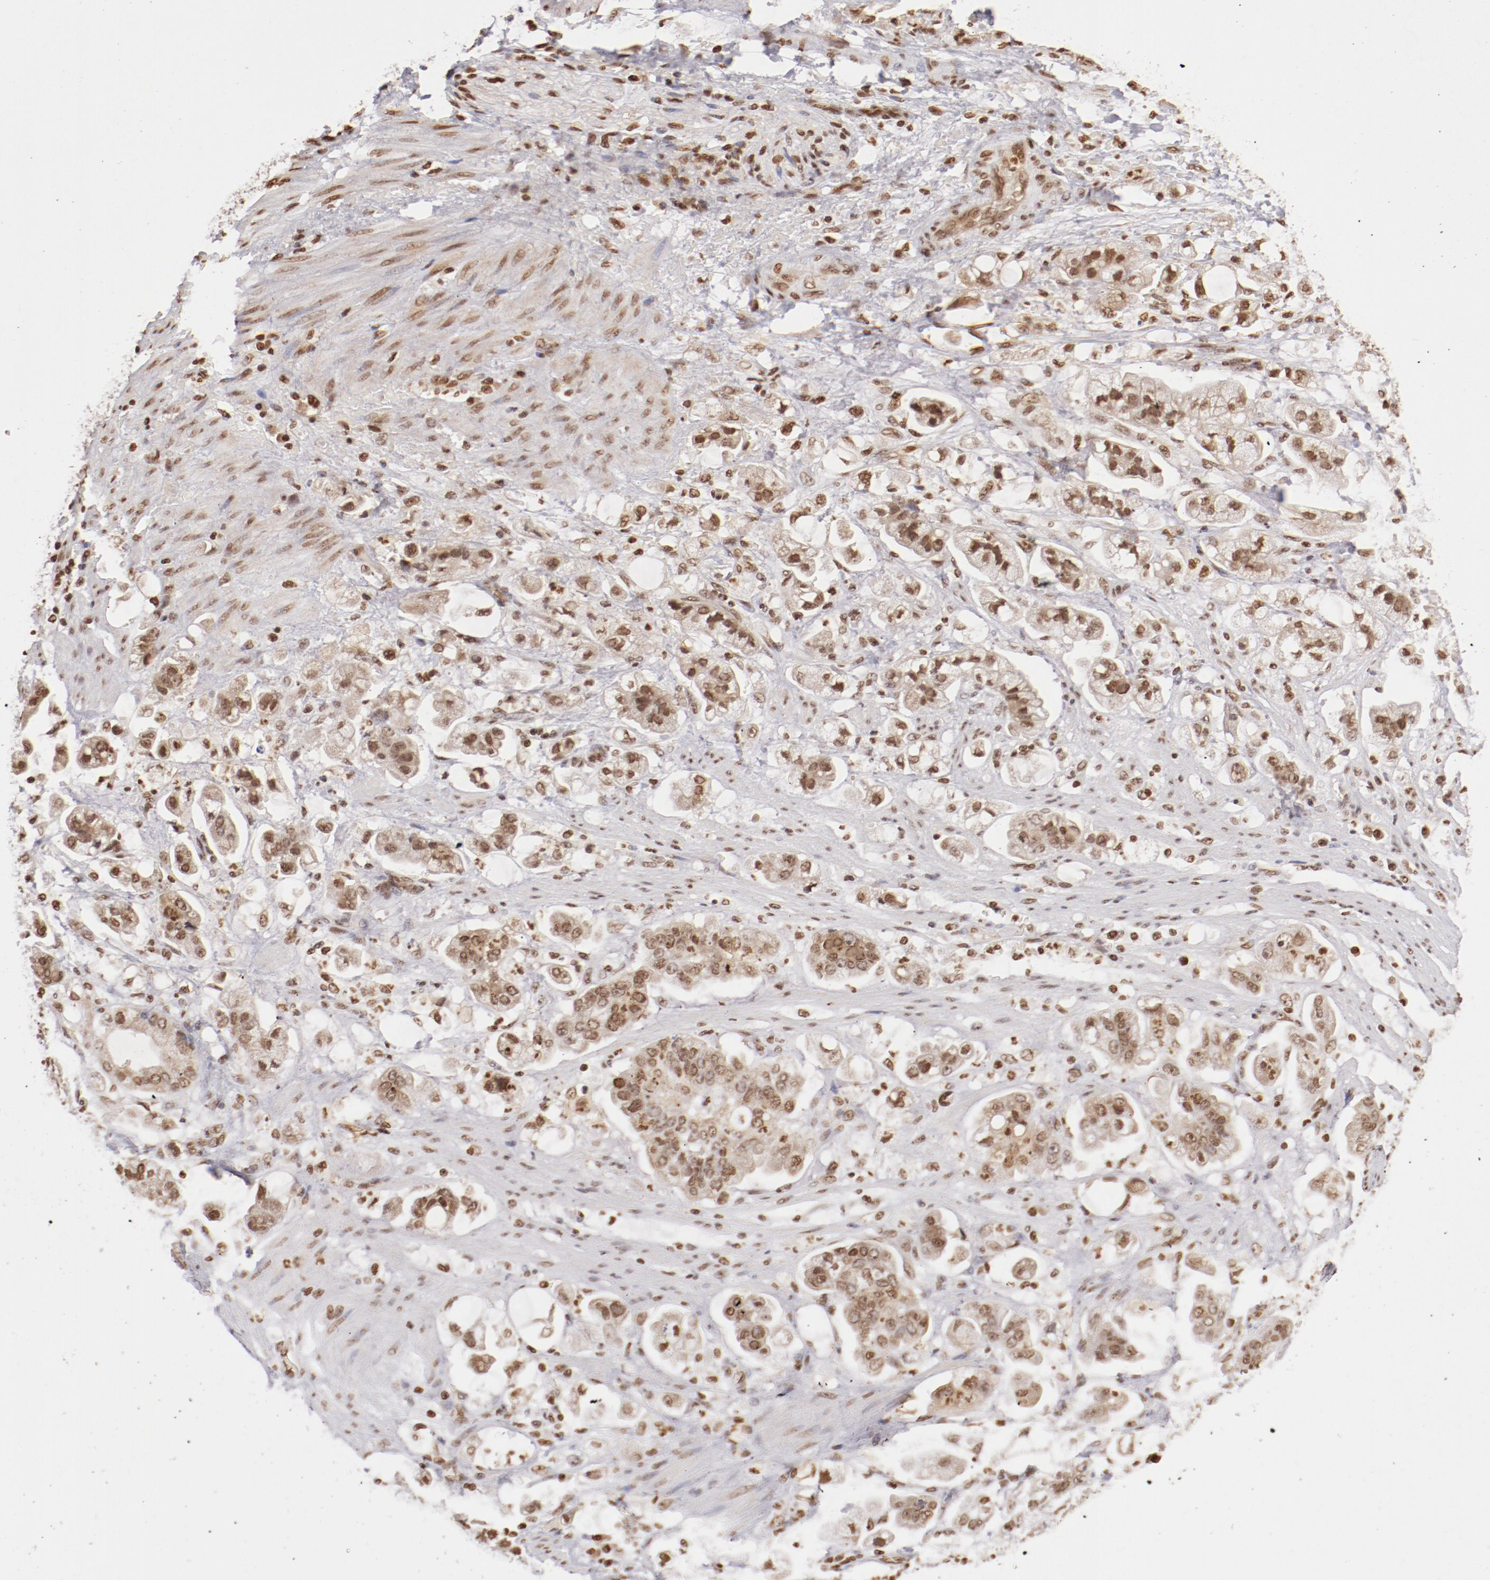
{"staining": {"intensity": "moderate", "quantity": ">75%", "location": "nuclear"}, "tissue": "stomach cancer", "cell_type": "Tumor cells", "image_type": "cancer", "snomed": [{"axis": "morphology", "description": "Adenocarcinoma, NOS"}, {"axis": "topography", "description": "Stomach"}], "caption": "Protein expression analysis of human stomach cancer (adenocarcinoma) reveals moderate nuclear staining in about >75% of tumor cells.", "gene": "ABL2", "patient": {"sex": "male", "age": 62}}